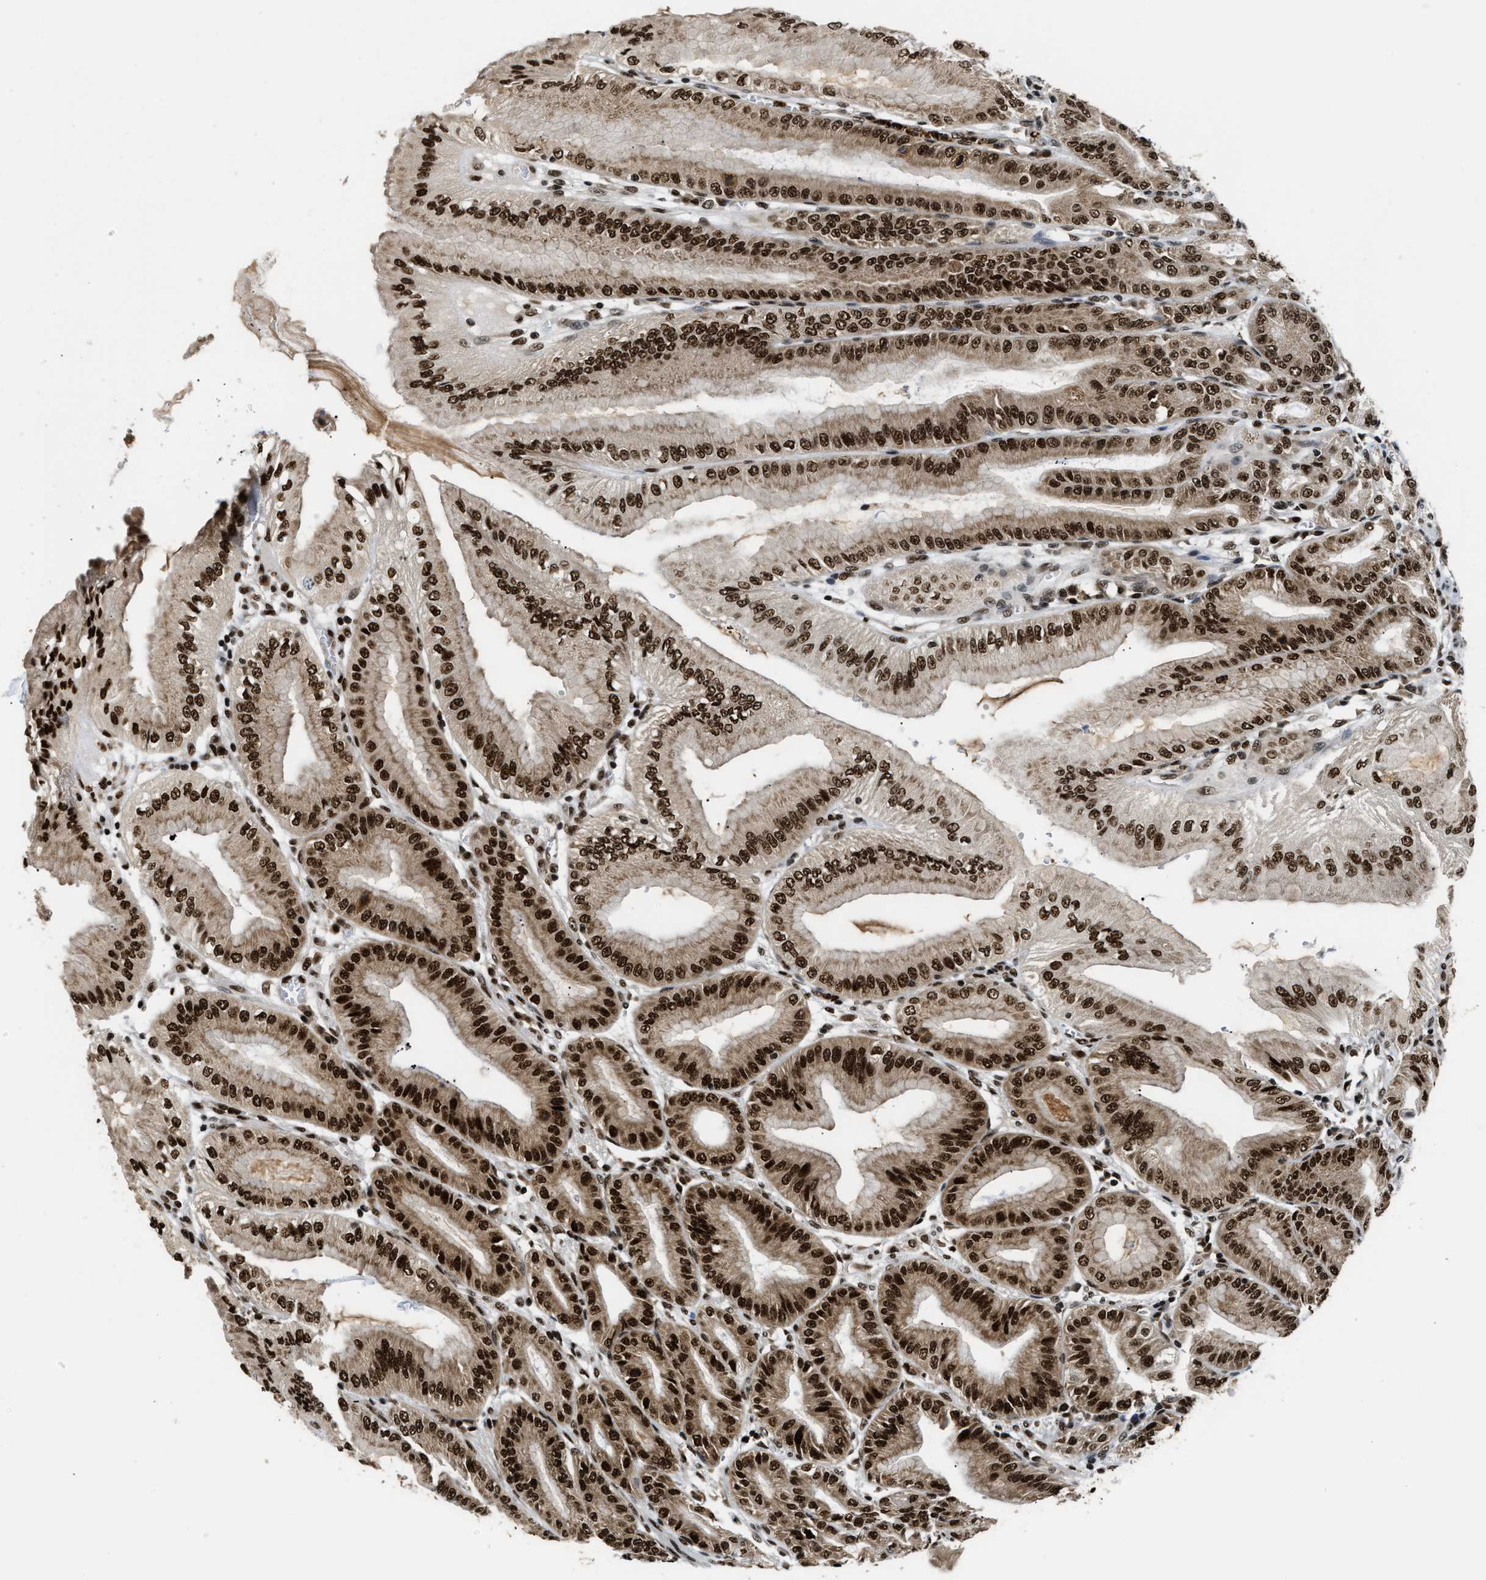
{"staining": {"intensity": "strong", "quantity": ">75%", "location": "cytoplasmic/membranous,nuclear"}, "tissue": "stomach", "cell_type": "Glandular cells", "image_type": "normal", "snomed": [{"axis": "morphology", "description": "Normal tissue, NOS"}, {"axis": "topography", "description": "Stomach, lower"}], "caption": "A brown stain labels strong cytoplasmic/membranous,nuclear positivity of a protein in glandular cells of unremarkable human stomach. (Brightfield microscopy of DAB IHC at high magnification).", "gene": "CCNDBP1", "patient": {"sex": "male", "age": 71}}